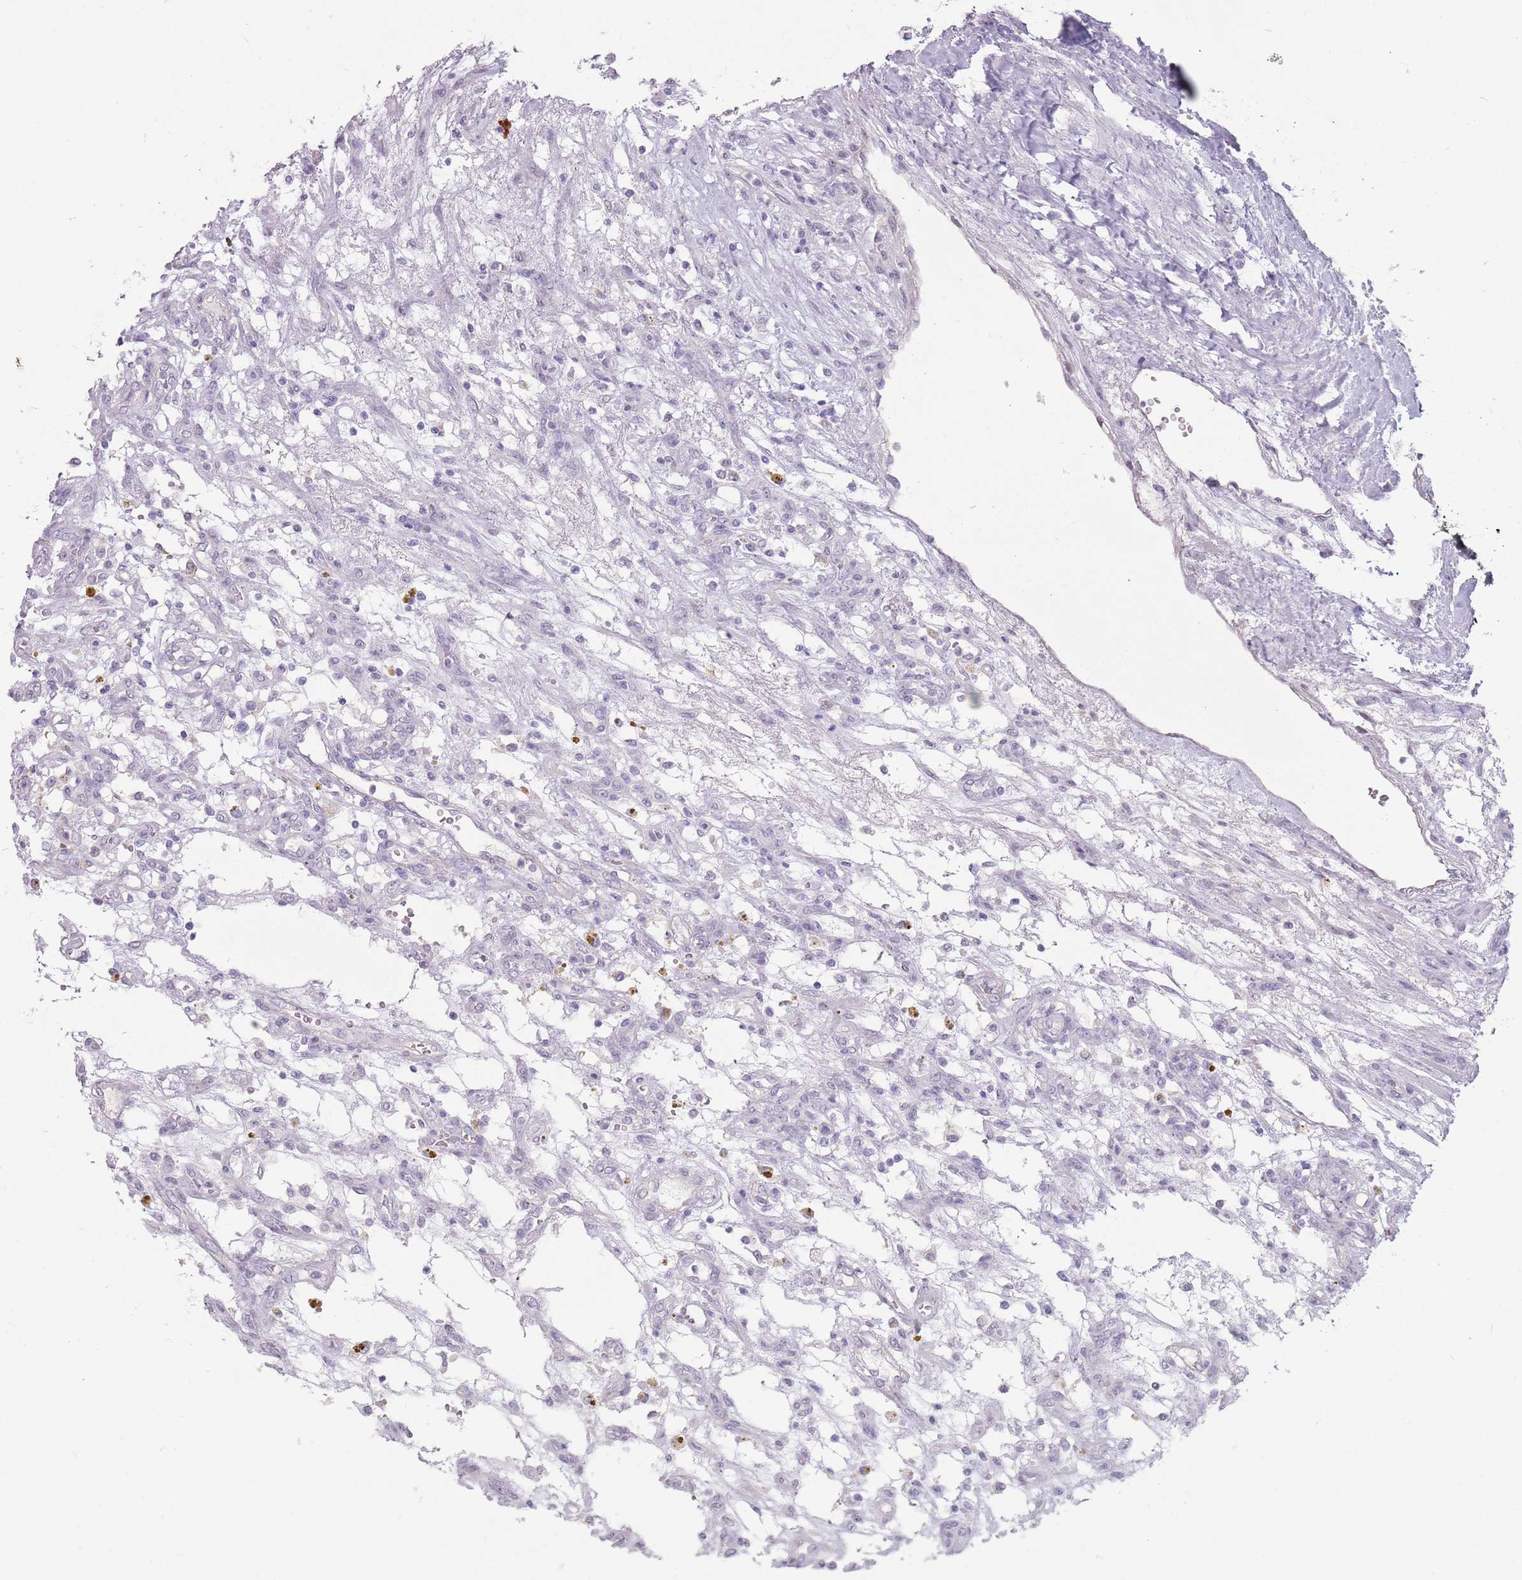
{"staining": {"intensity": "negative", "quantity": "none", "location": "none"}, "tissue": "renal cancer", "cell_type": "Tumor cells", "image_type": "cancer", "snomed": [{"axis": "morphology", "description": "Adenocarcinoma, NOS"}, {"axis": "topography", "description": "Kidney"}], "caption": "High magnification brightfield microscopy of adenocarcinoma (renal) stained with DAB (brown) and counterstained with hematoxylin (blue): tumor cells show no significant staining.", "gene": "STYK1", "patient": {"sex": "female", "age": 57}}